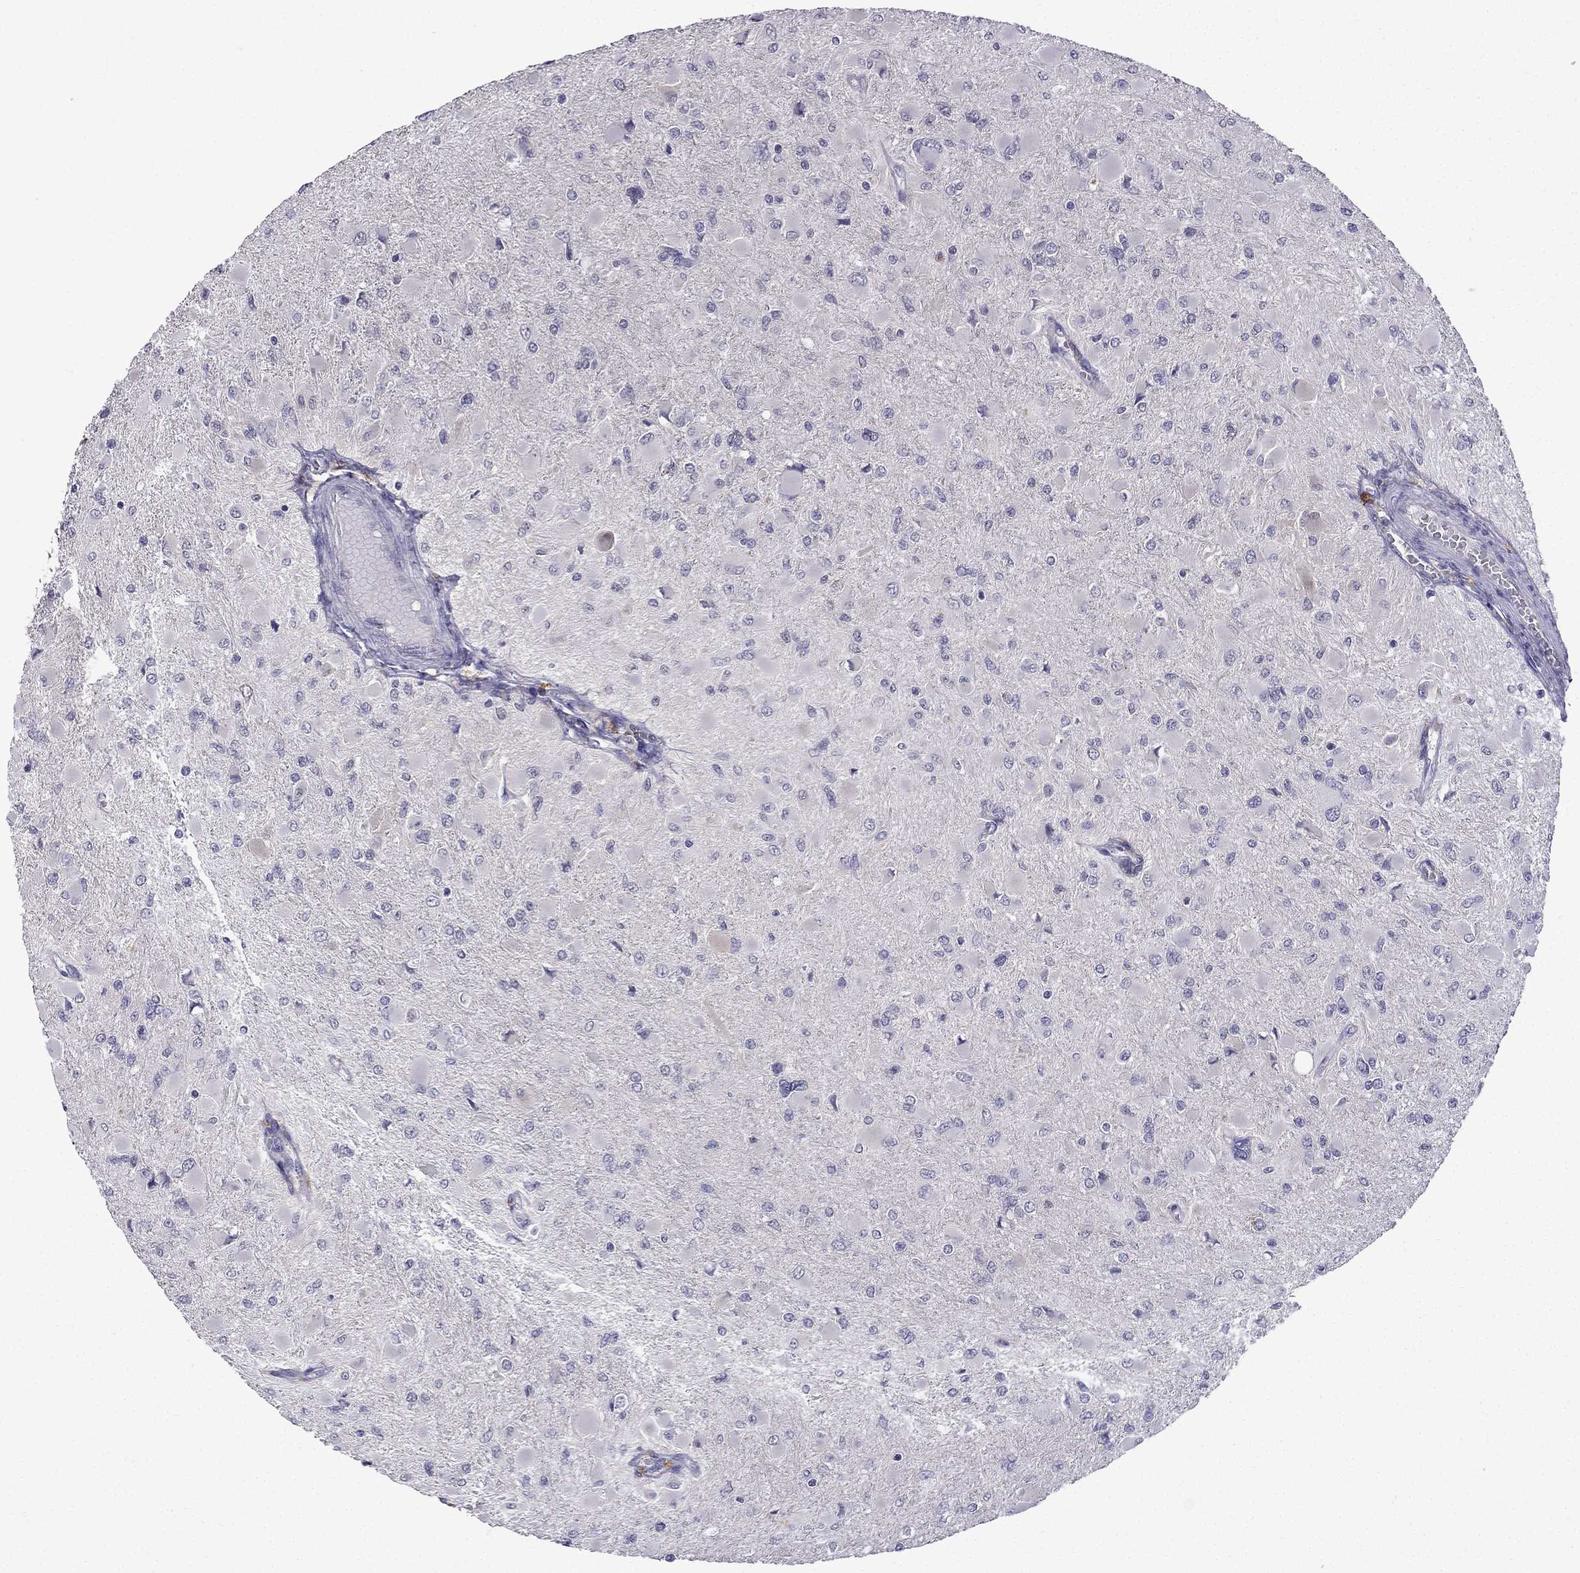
{"staining": {"intensity": "negative", "quantity": "none", "location": "none"}, "tissue": "glioma", "cell_type": "Tumor cells", "image_type": "cancer", "snomed": [{"axis": "morphology", "description": "Glioma, malignant, High grade"}, {"axis": "topography", "description": "Cerebral cortex"}], "caption": "Tumor cells are negative for protein expression in human malignant glioma (high-grade).", "gene": "UHRF1", "patient": {"sex": "female", "age": 36}}